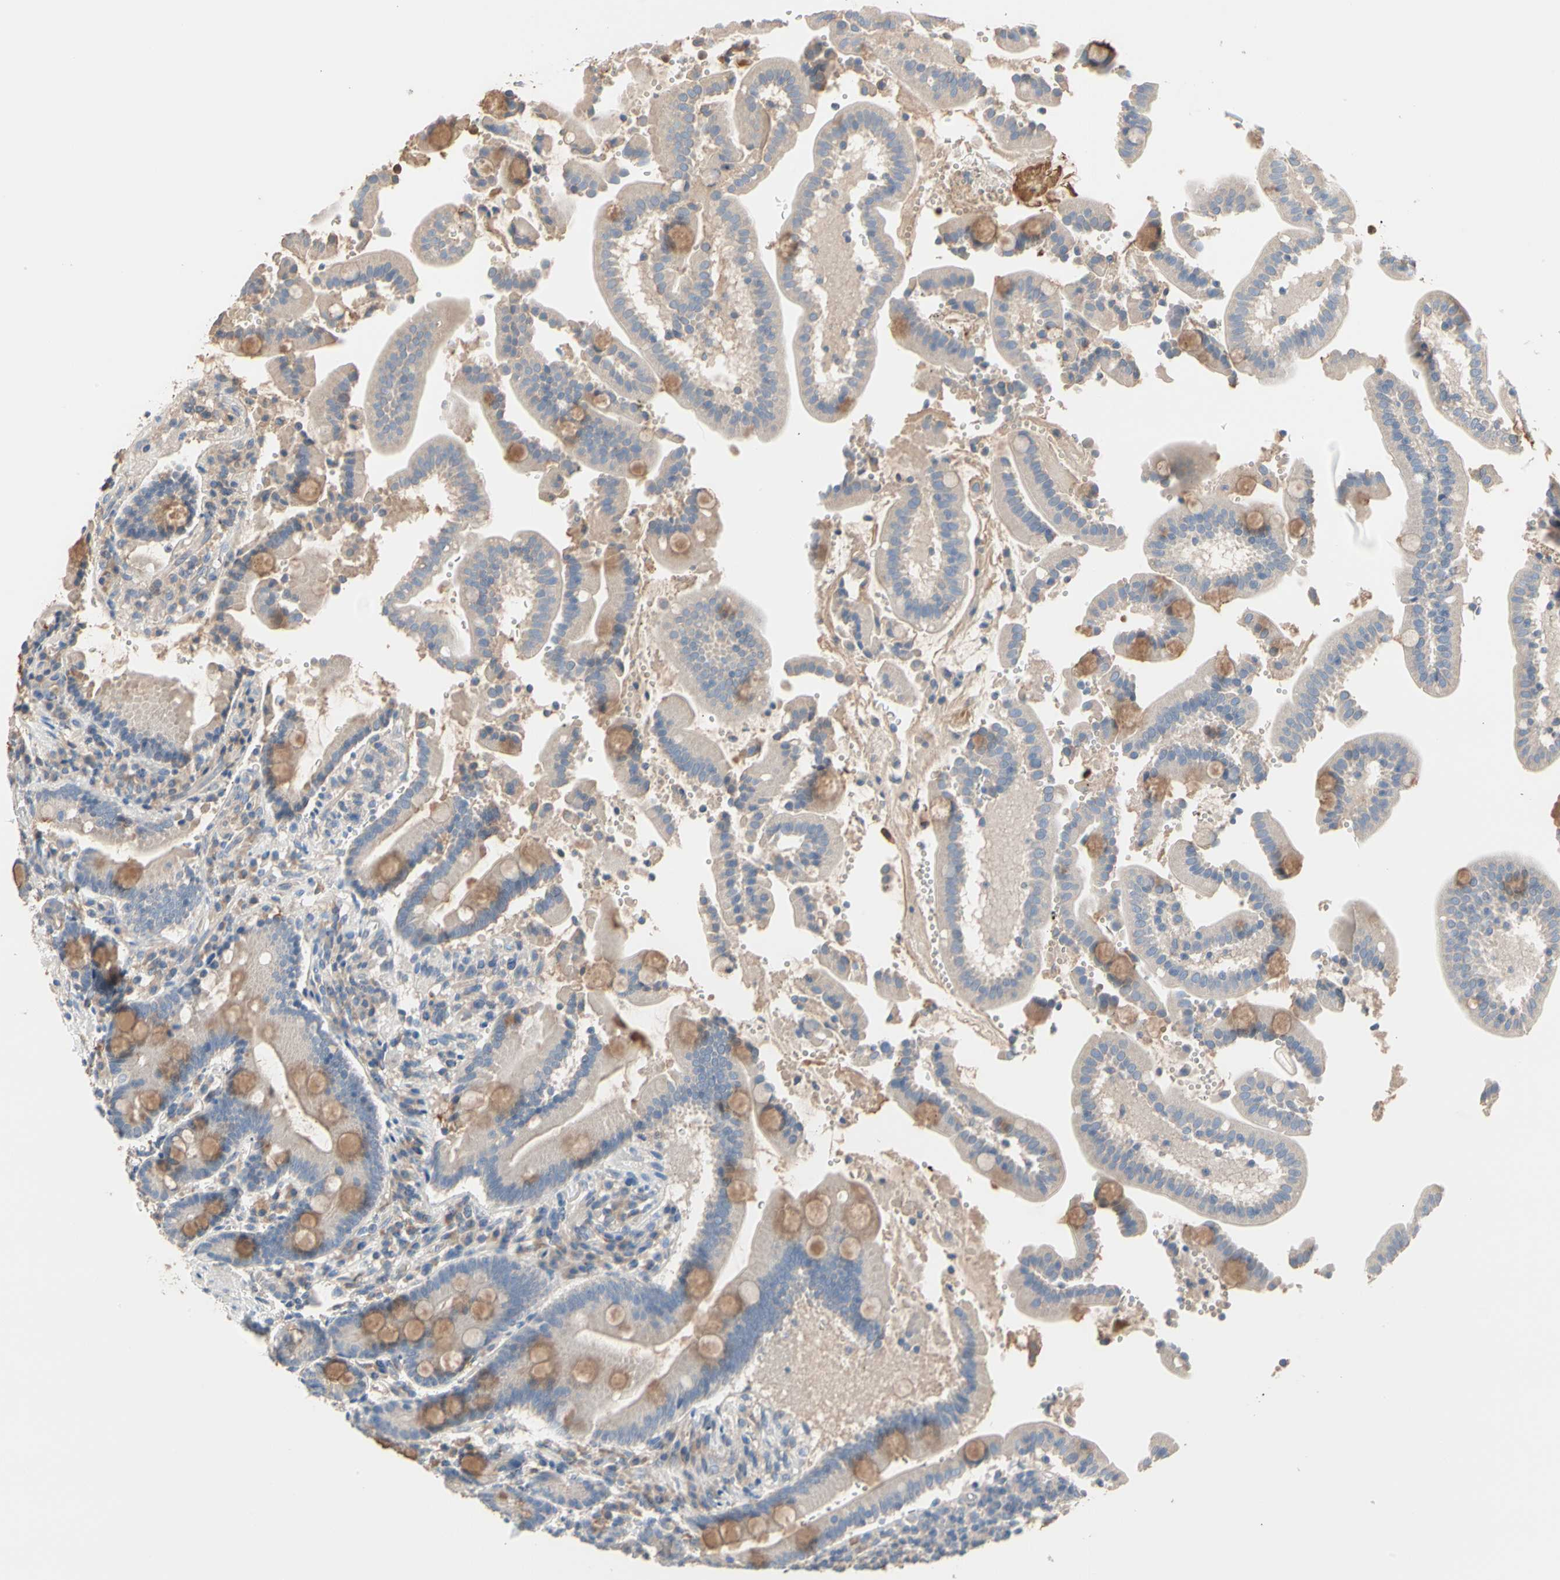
{"staining": {"intensity": "moderate", "quantity": "25%-75%", "location": "cytoplasmic/membranous"}, "tissue": "duodenum", "cell_type": "Glandular cells", "image_type": "normal", "snomed": [{"axis": "morphology", "description": "Normal tissue, NOS"}, {"axis": "topography", "description": "Small intestine, NOS"}], "caption": "Duodenum stained with DAB IHC demonstrates medium levels of moderate cytoplasmic/membranous positivity in approximately 25%-75% of glandular cells.", "gene": "BBOX1", "patient": {"sex": "female", "age": 71}}